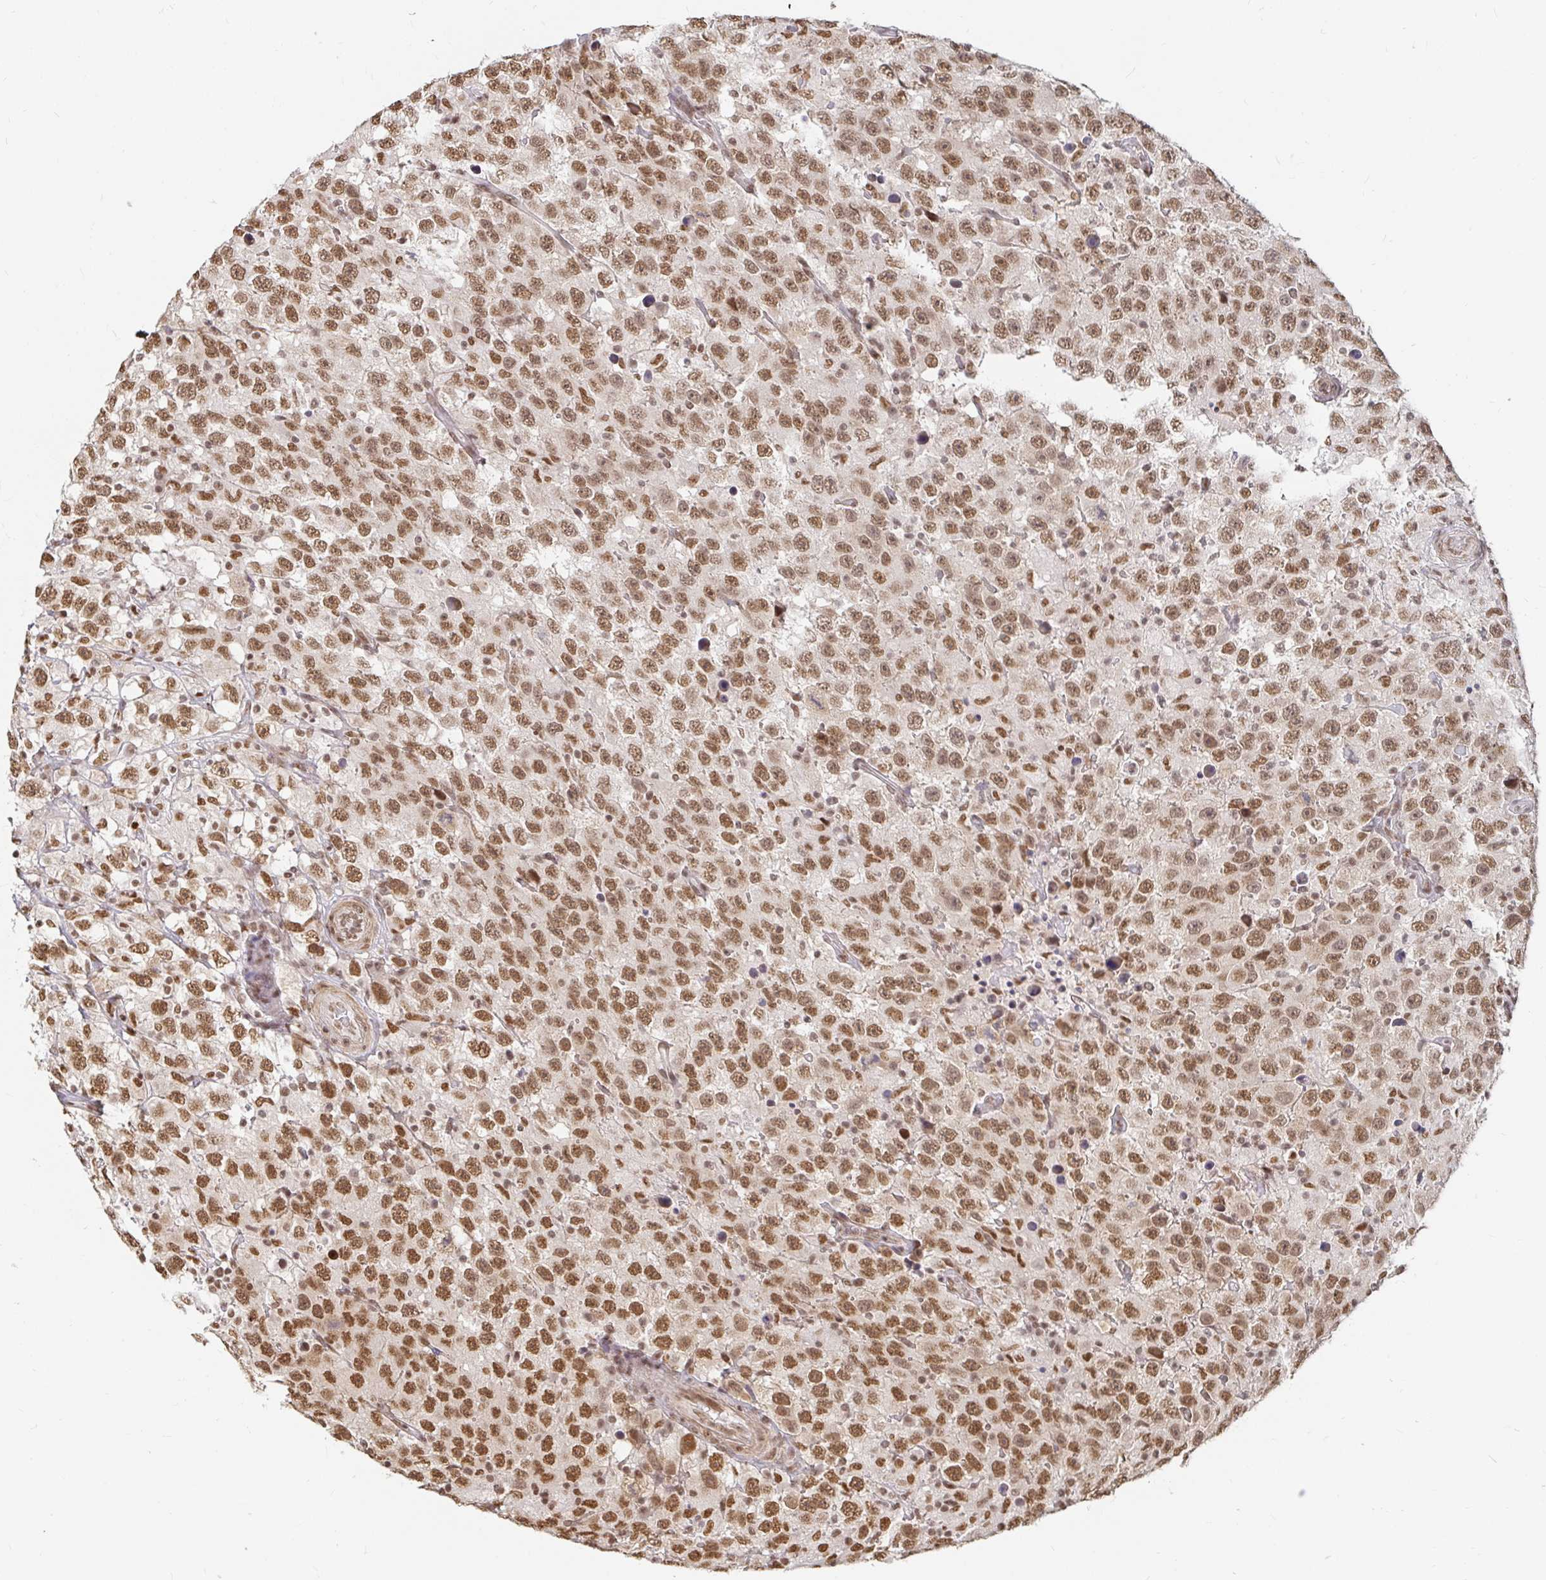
{"staining": {"intensity": "moderate", "quantity": ">75%", "location": "nuclear"}, "tissue": "testis cancer", "cell_type": "Tumor cells", "image_type": "cancer", "snomed": [{"axis": "morphology", "description": "Seminoma, NOS"}, {"axis": "topography", "description": "Testis"}], "caption": "Moderate nuclear protein positivity is appreciated in approximately >75% of tumor cells in seminoma (testis). The staining was performed using DAB, with brown indicating positive protein expression. Nuclei are stained blue with hematoxylin.", "gene": "HNRNPU", "patient": {"sex": "male", "age": 41}}